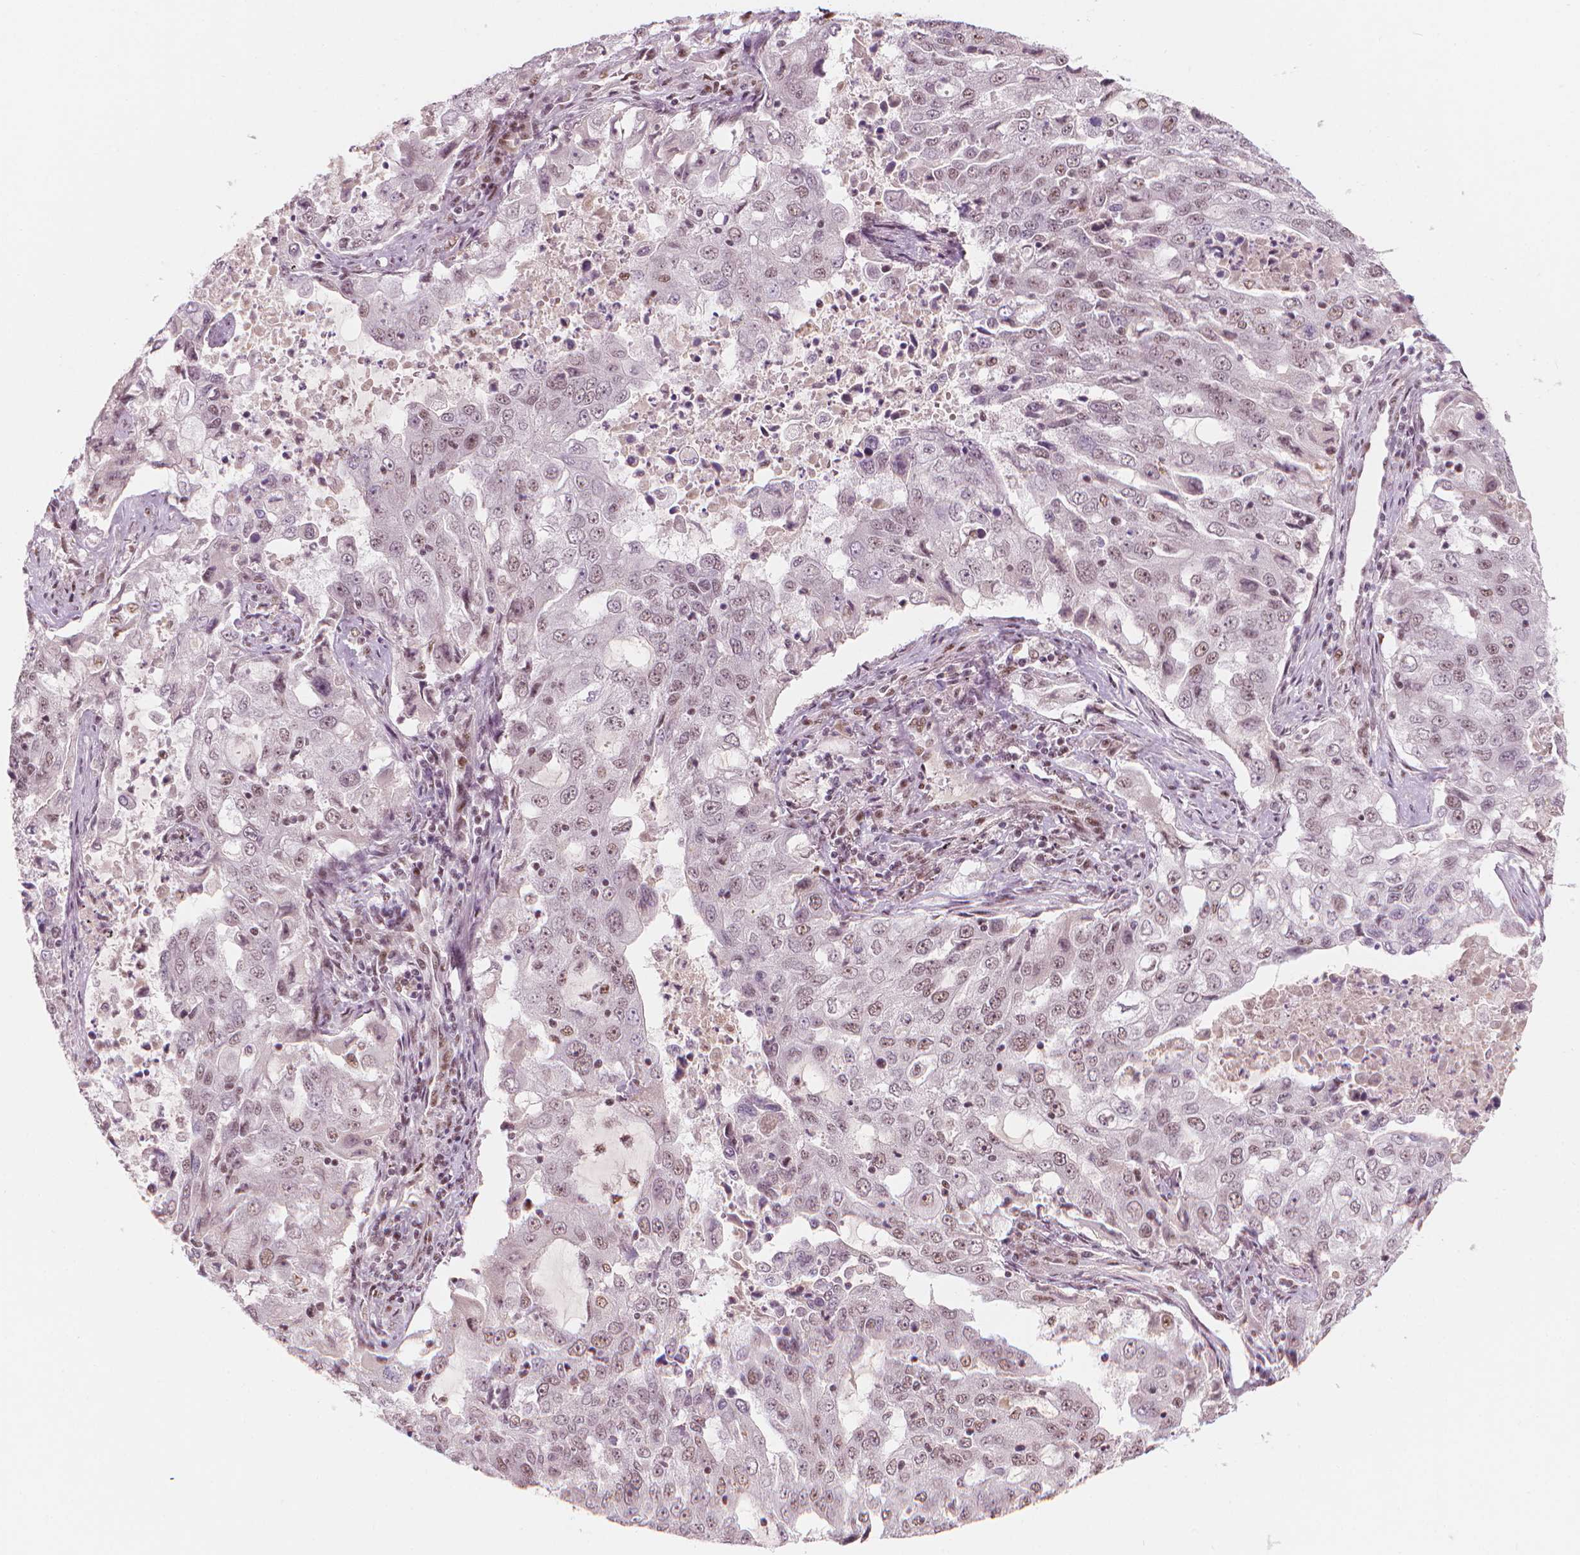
{"staining": {"intensity": "weak", "quantity": ">75%", "location": "nuclear"}, "tissue": "lung cancer", "cell_type": "Tumor cells", "image_type": "cancer", "snomed": [{"axis": "morphology", "description": "Adenocarcinoma, NOS"}, {"axis": "topography", "description": "Lung"}], "caption": "Immunohistochemical staining of lung adenocarcinoma displays low levels of weak nuclear positivity in approximately >75% of tumor cells.", "gene": "ELF2", "patient": {"sex": "female", "age": 61}}